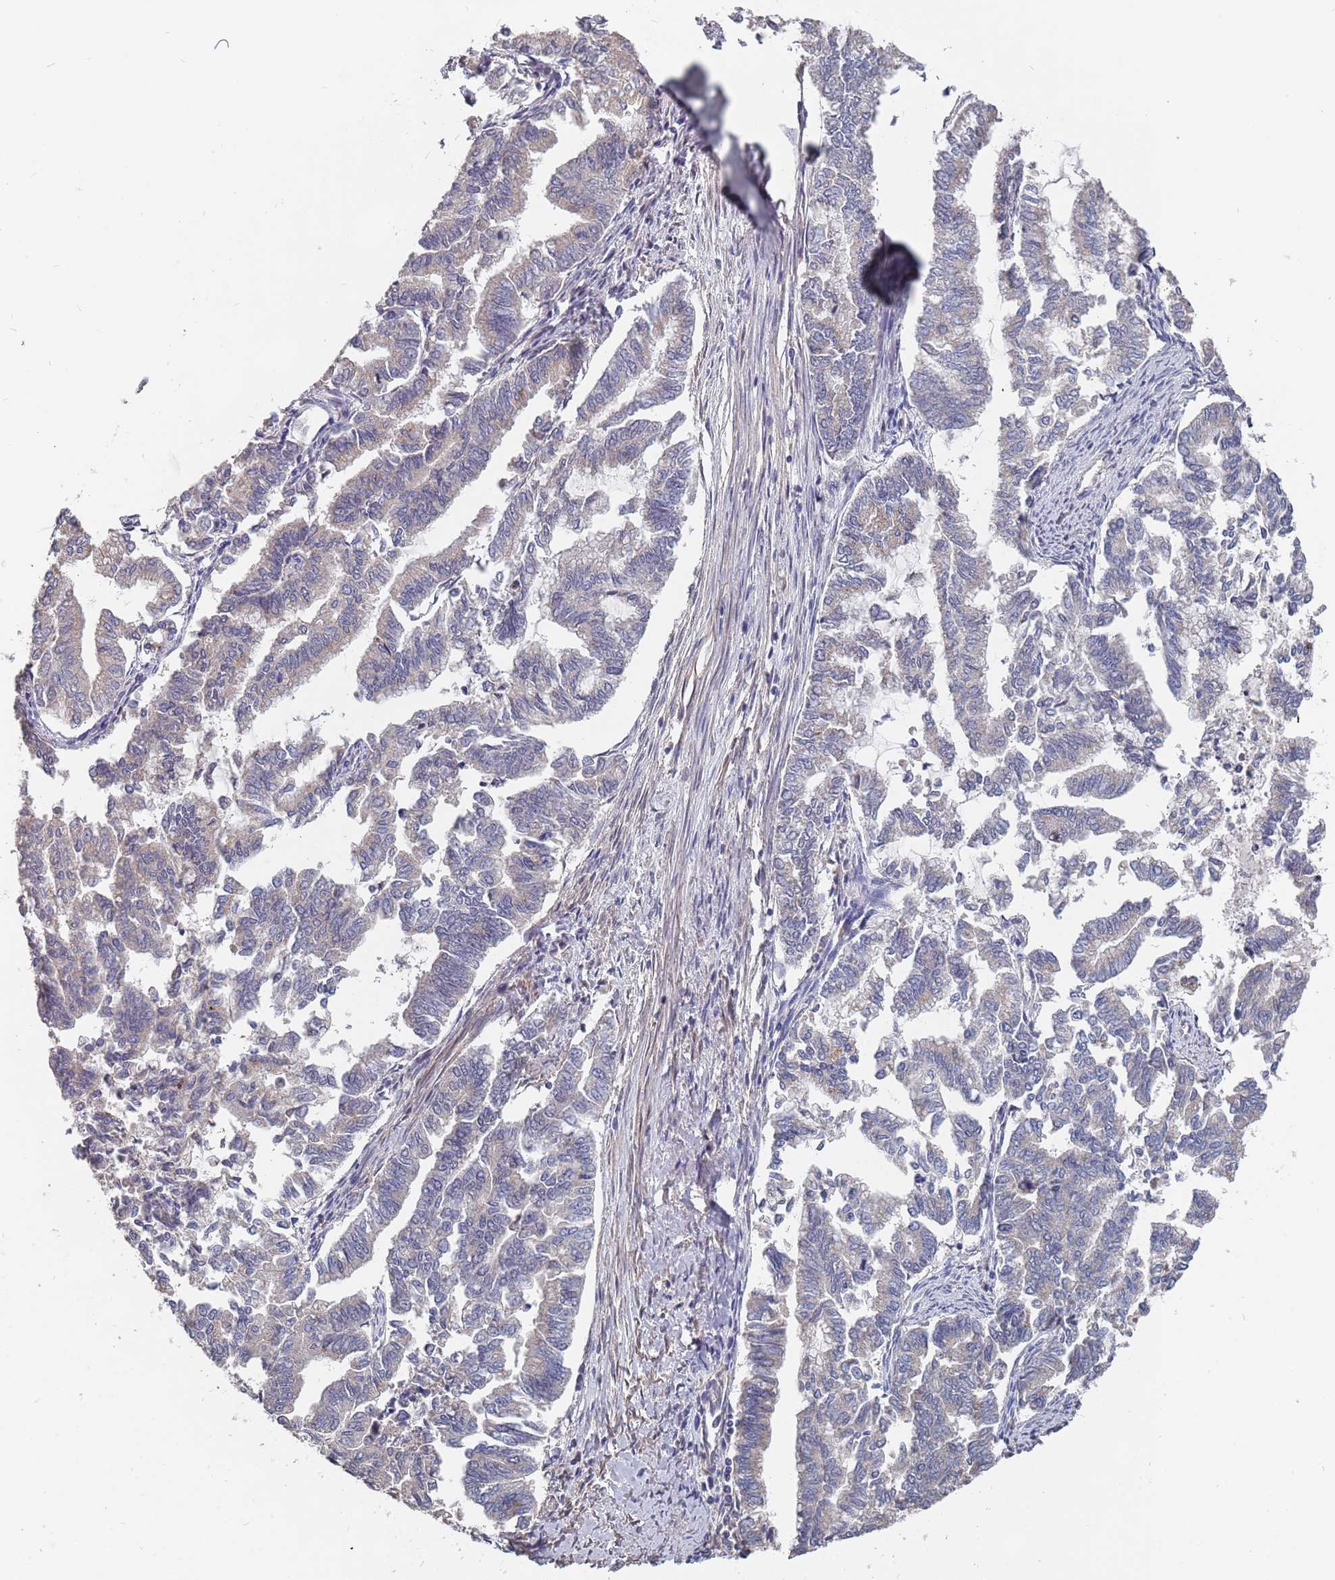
{"staining": {"intensity": "negative", "quantity": "none", "location": "none"}, "tissue": "endometrial cancer", "cell_type": "Tumor cells", "image_type": "cancer", "snomed": [{"axis": "morphology", "description": "Adenocarcinoma, NOS"}, {"axis": "topography", "description": "Endometrium"}], "caption": "Protein analysis of endometrial cancer (adenocarcinoma) exhibits no significant staining in tumor cells. (Immunohistochemistry, brightfield microscopy, high magnification).", "gene": "TCEANC2", "patient": {"sex": "female", "age": 79}}